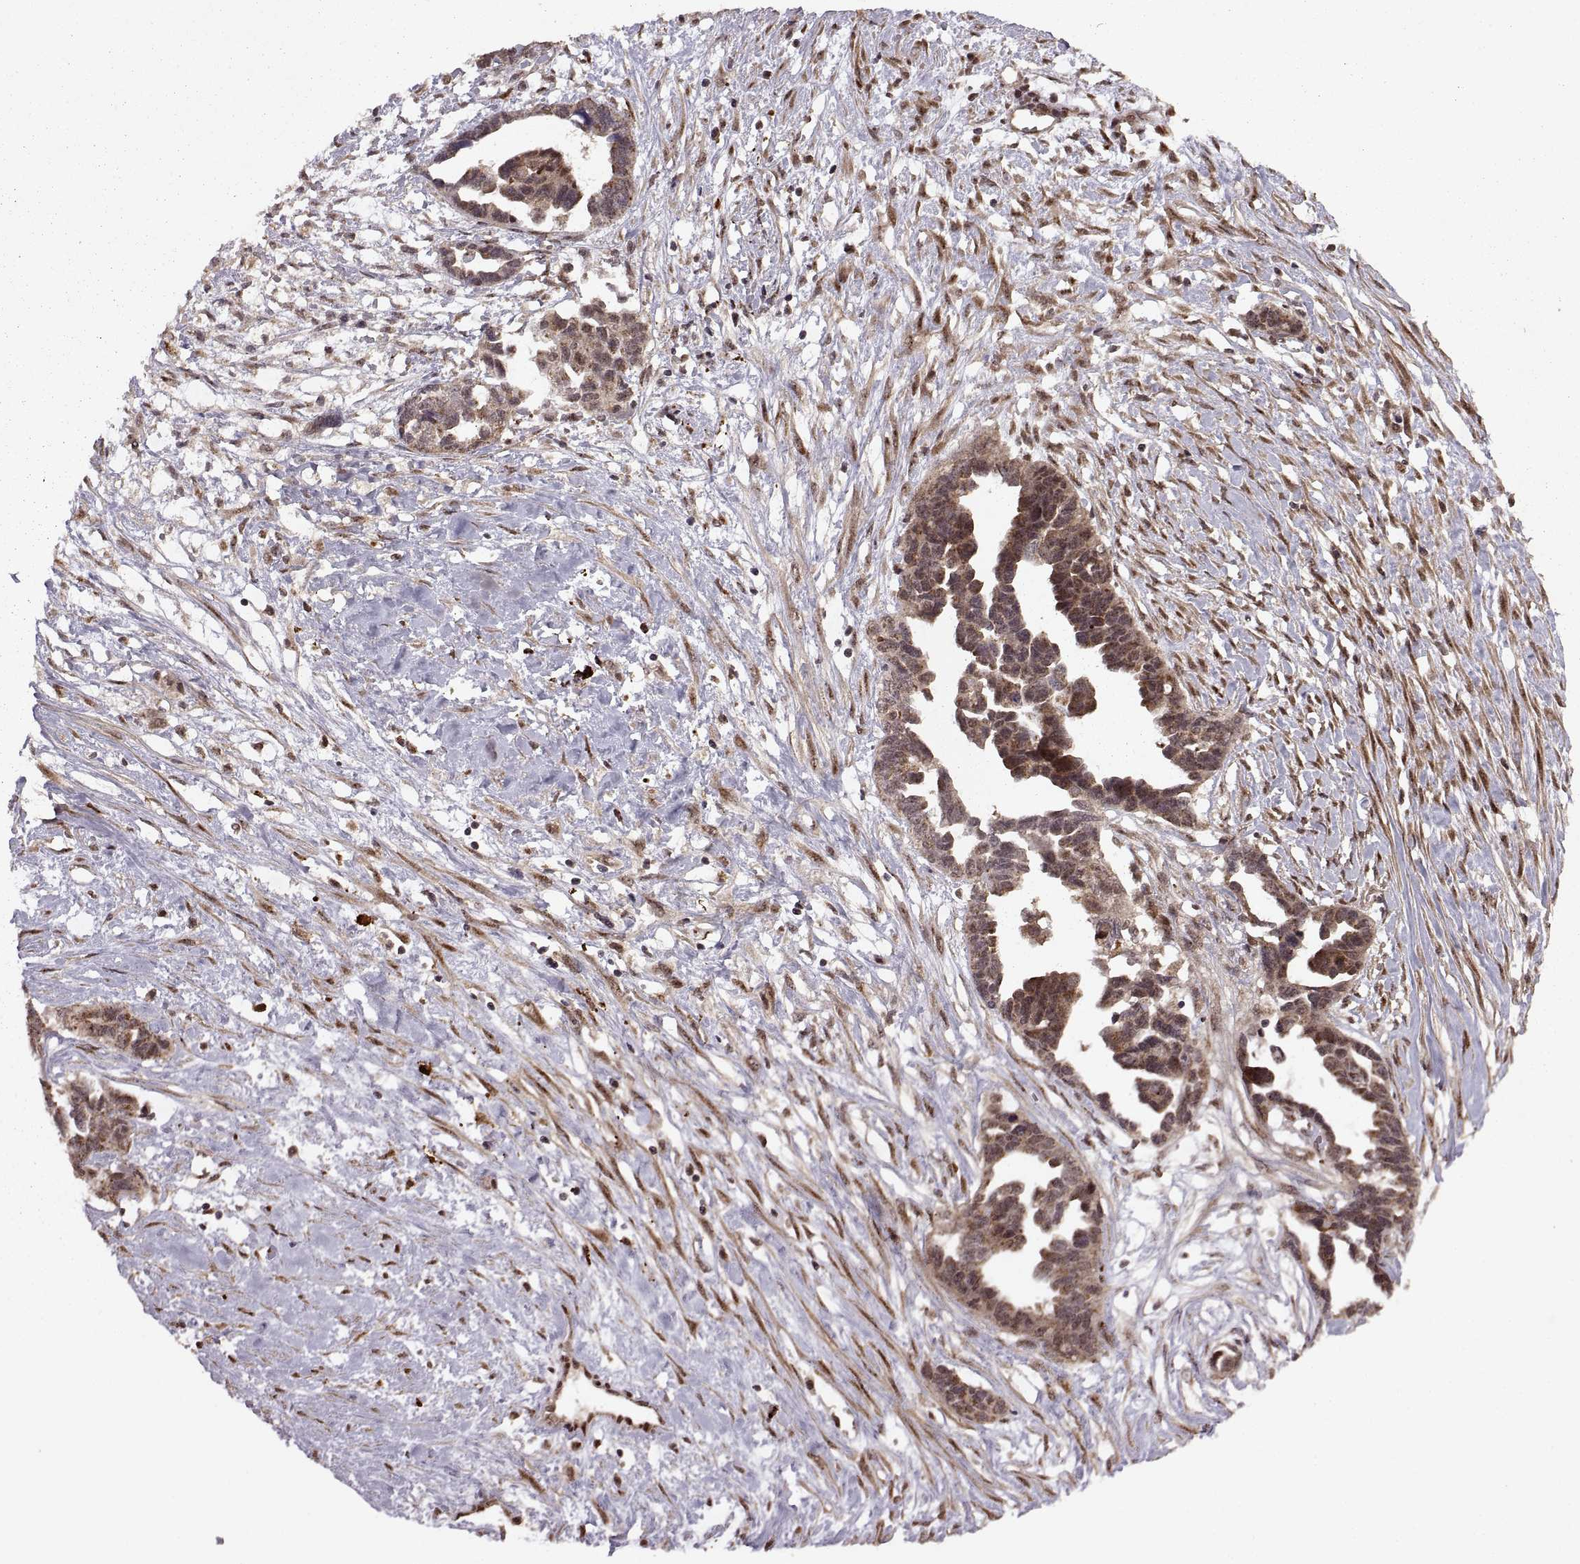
{"staining": {"intensity": "weak", "quantity": ">75%", "location": "cytoplasmic/membranous"}, "tissue": "ovarian cancer", "cell_type": "Tumor cells", "image_type": "cancer", "snomed": [{"axis": "morphology", "description": "Cystadenocarcinoma, serous, NOS"}, {"axis": "topography", "description": "Ovary"}], "caption": "Immunohistochemistry of ovarian cancer shows low levels of weak cytoplasmic/membranous positivity in approximately >75% of tumor cells. (DAB = brown stain, brightfield microscopy at high magnification).", "gene": "PTOV1", "patient": {"sex": "female", "age": 69}}